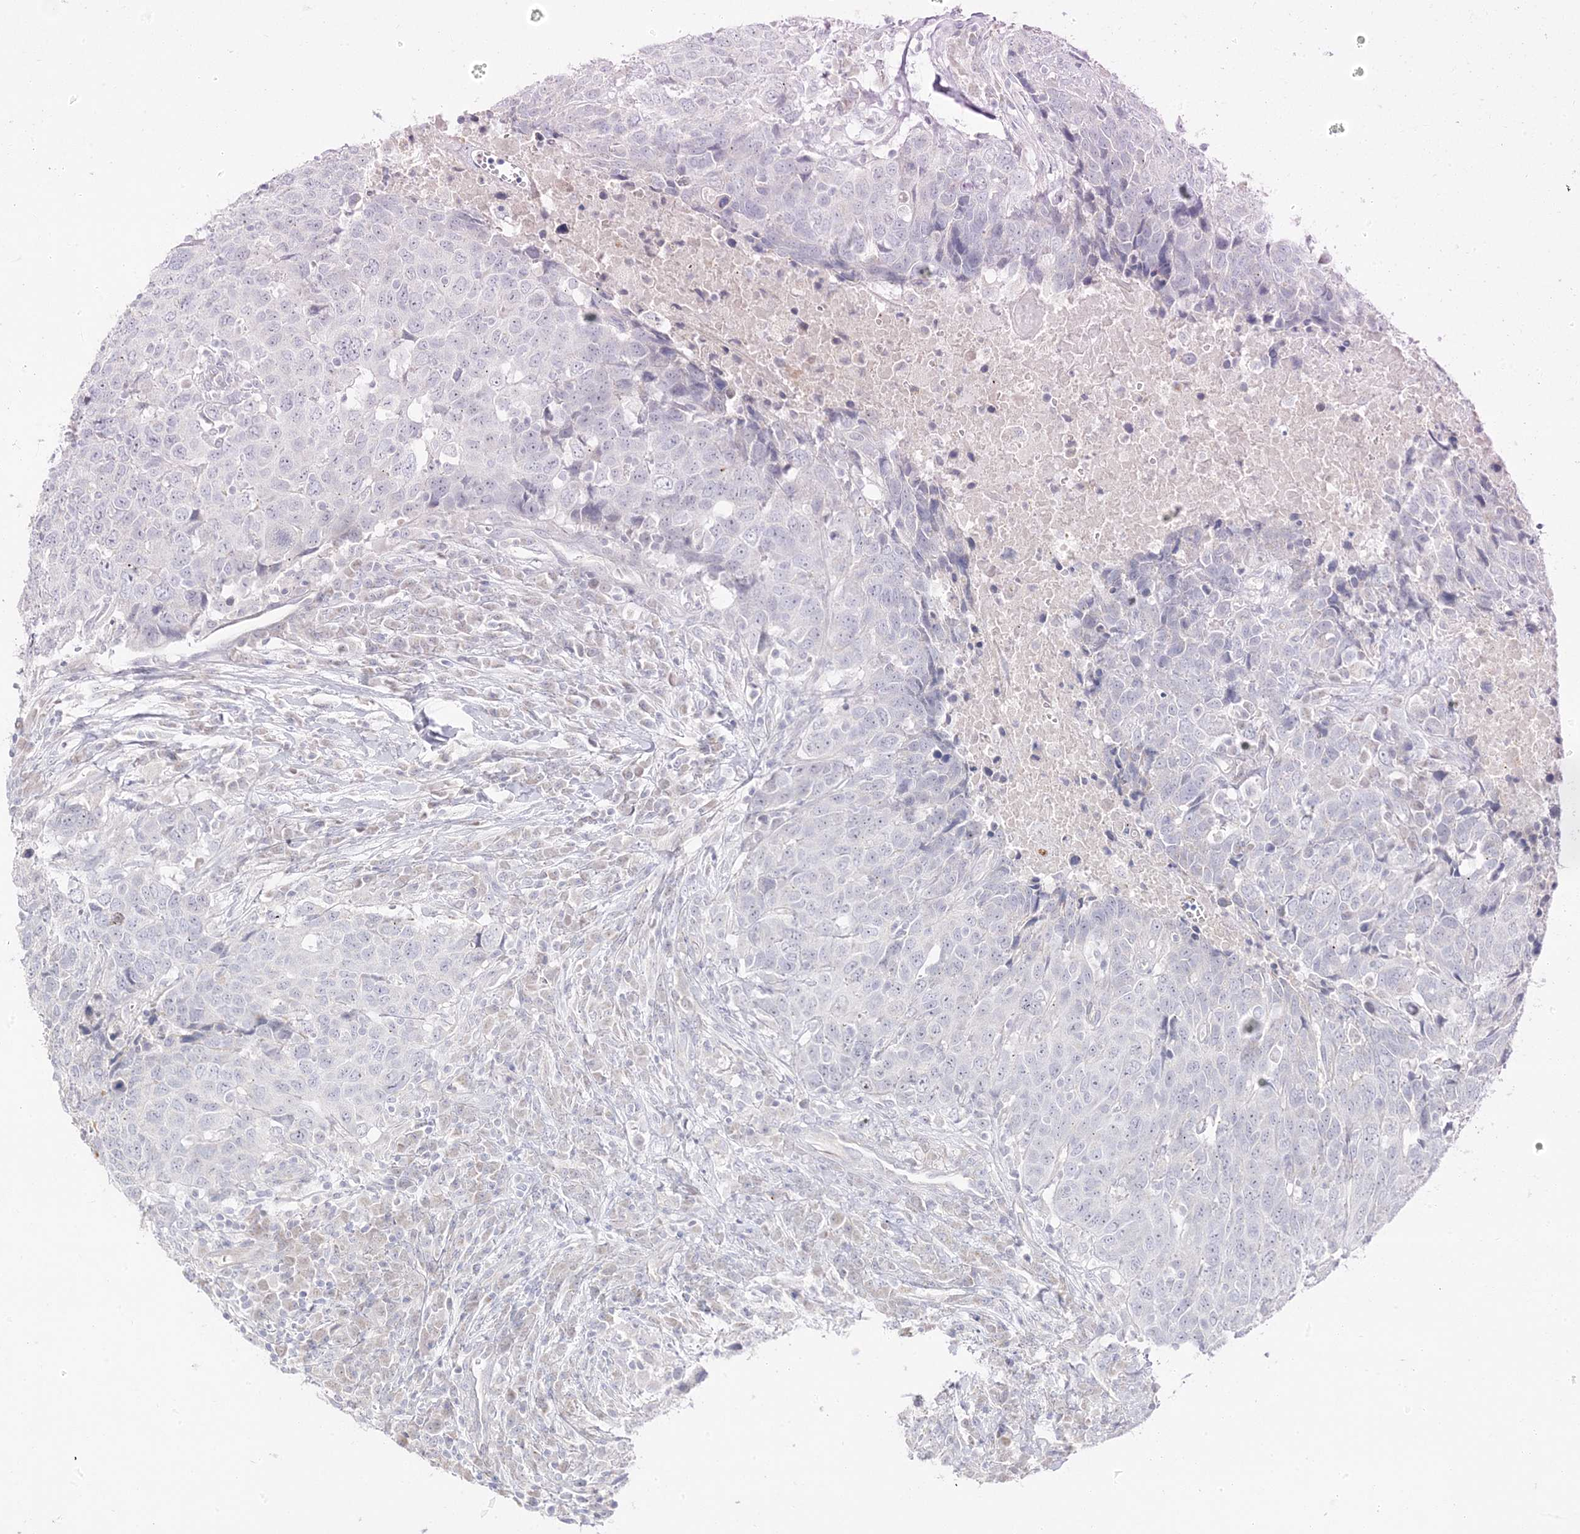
{"staining": {"intensity": "negative", "quantity": "none", "location": "none"}, "tissue": "head and neck cancer", "cell_type": "Tumor cells", "image_type": "cancer", "snomed": [{"axis": "morphology", "description": "Squamous cell carcinoma, NOS"}, {"axis": "topography", "description": "Head-Neck"}], "caption": "Immunohistochemistry micrograph of neoplastic tissue: human squamous cell carcinoma (head and neck) stained with DAB reveals no significant protein expression in tumor cells. Brightfield microscopy of immunohistochemistry (IHC) stained with DAB (3,3'-diaminobenzidine) (brown) and hematoxylin (blue), captured at high magnification.", "gene": "TRANK1", "patient": {"sex": "male", "age": 66}}